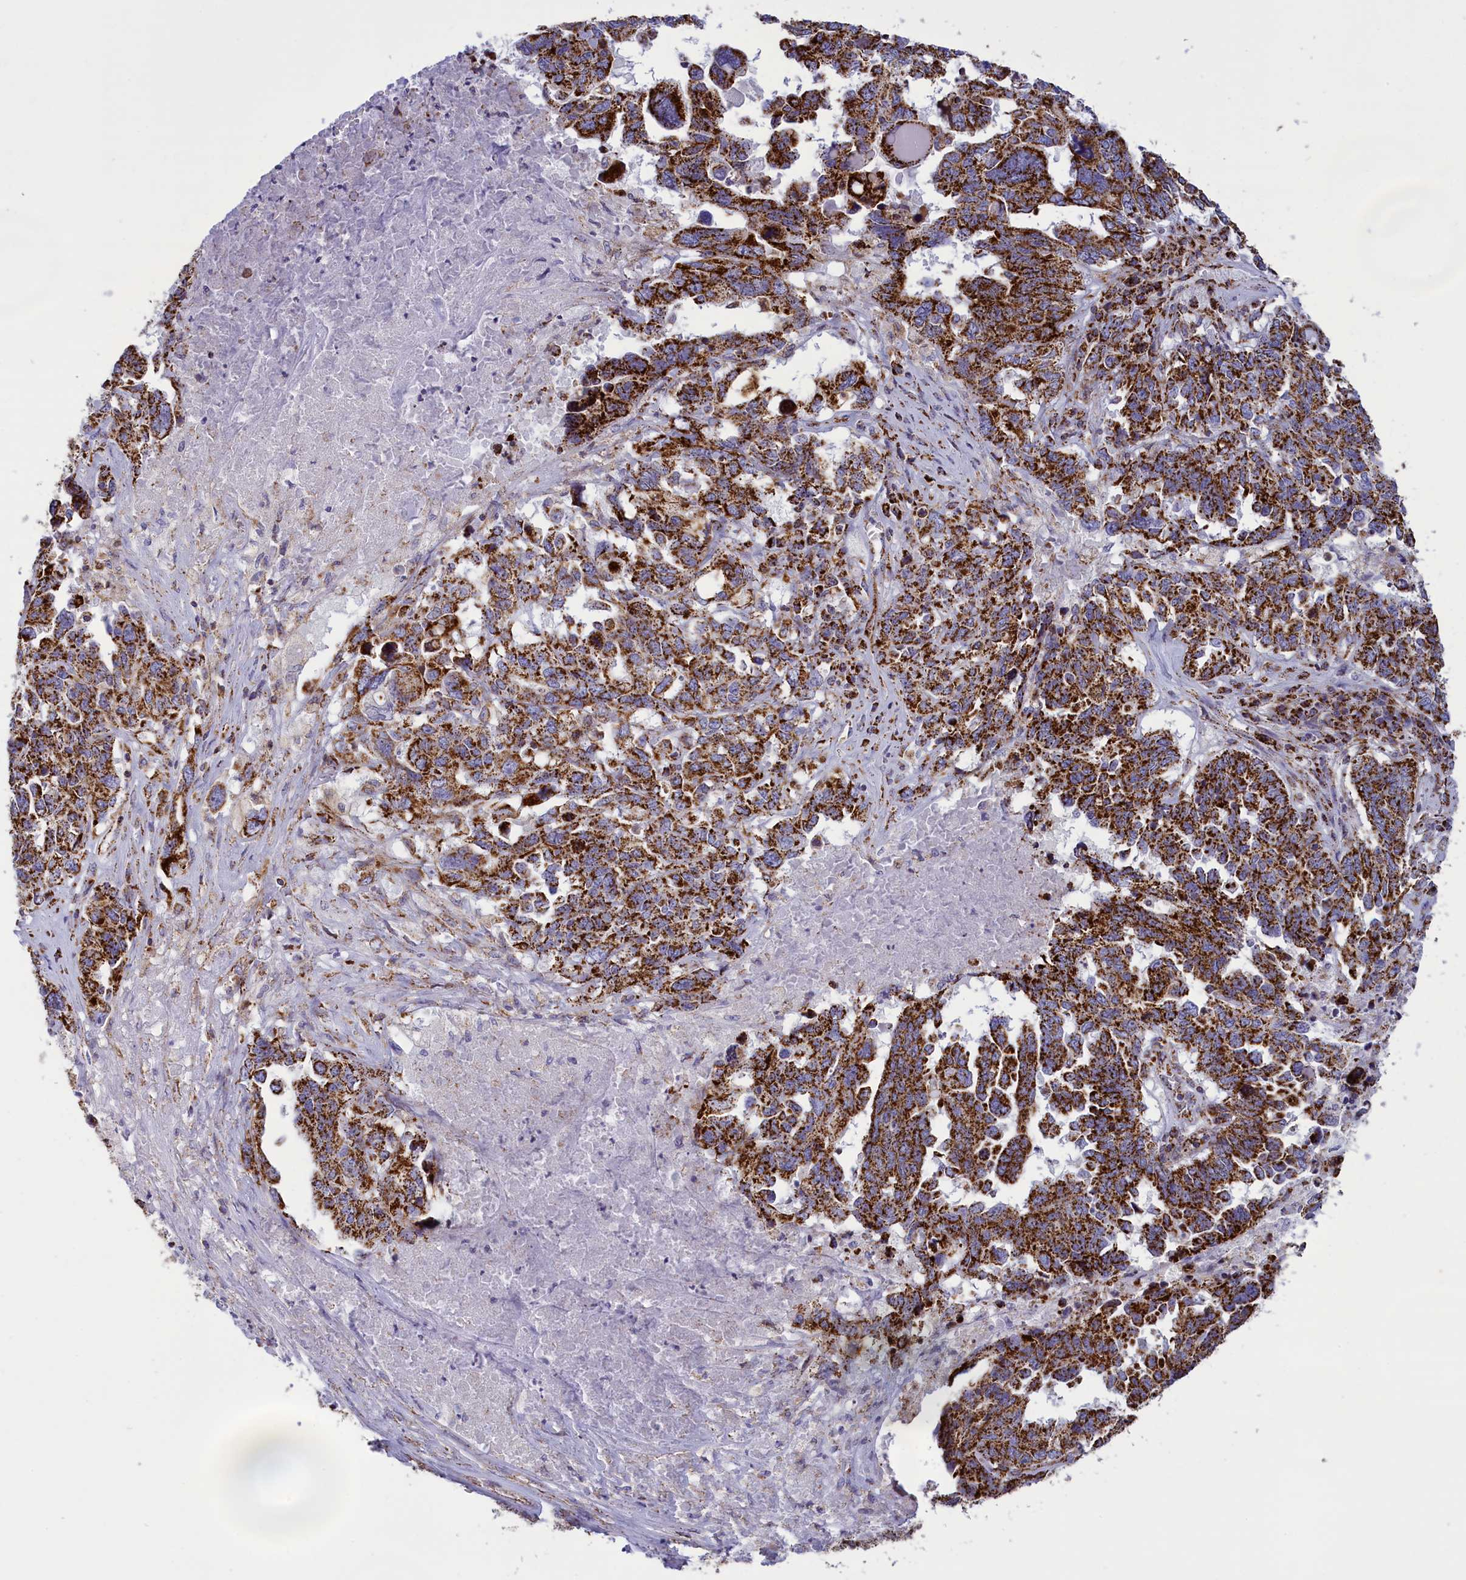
{"staining": {"intensity": "strong", "quantity": ">75%", "location": "cytoplasmic/membranous"}, "tissue": "ovarian cancer", "cell_type": "Tumor cells", "image_type": "cancer", "snomed": [{"axis": "morphology", "description": "Carcinoma, endometroid"}, {"axis": "topography", "description": "Ovary"}], "caption": "A photomicrograph showing strong cytoplasmic/membranous staining in about >75% of tumor cells in endometroid carcinoma (ovarian), as visualized by brown immunohistochemical staining.", "gene": "ISOC2", "patient": {"sex": "female", "age": 62}}